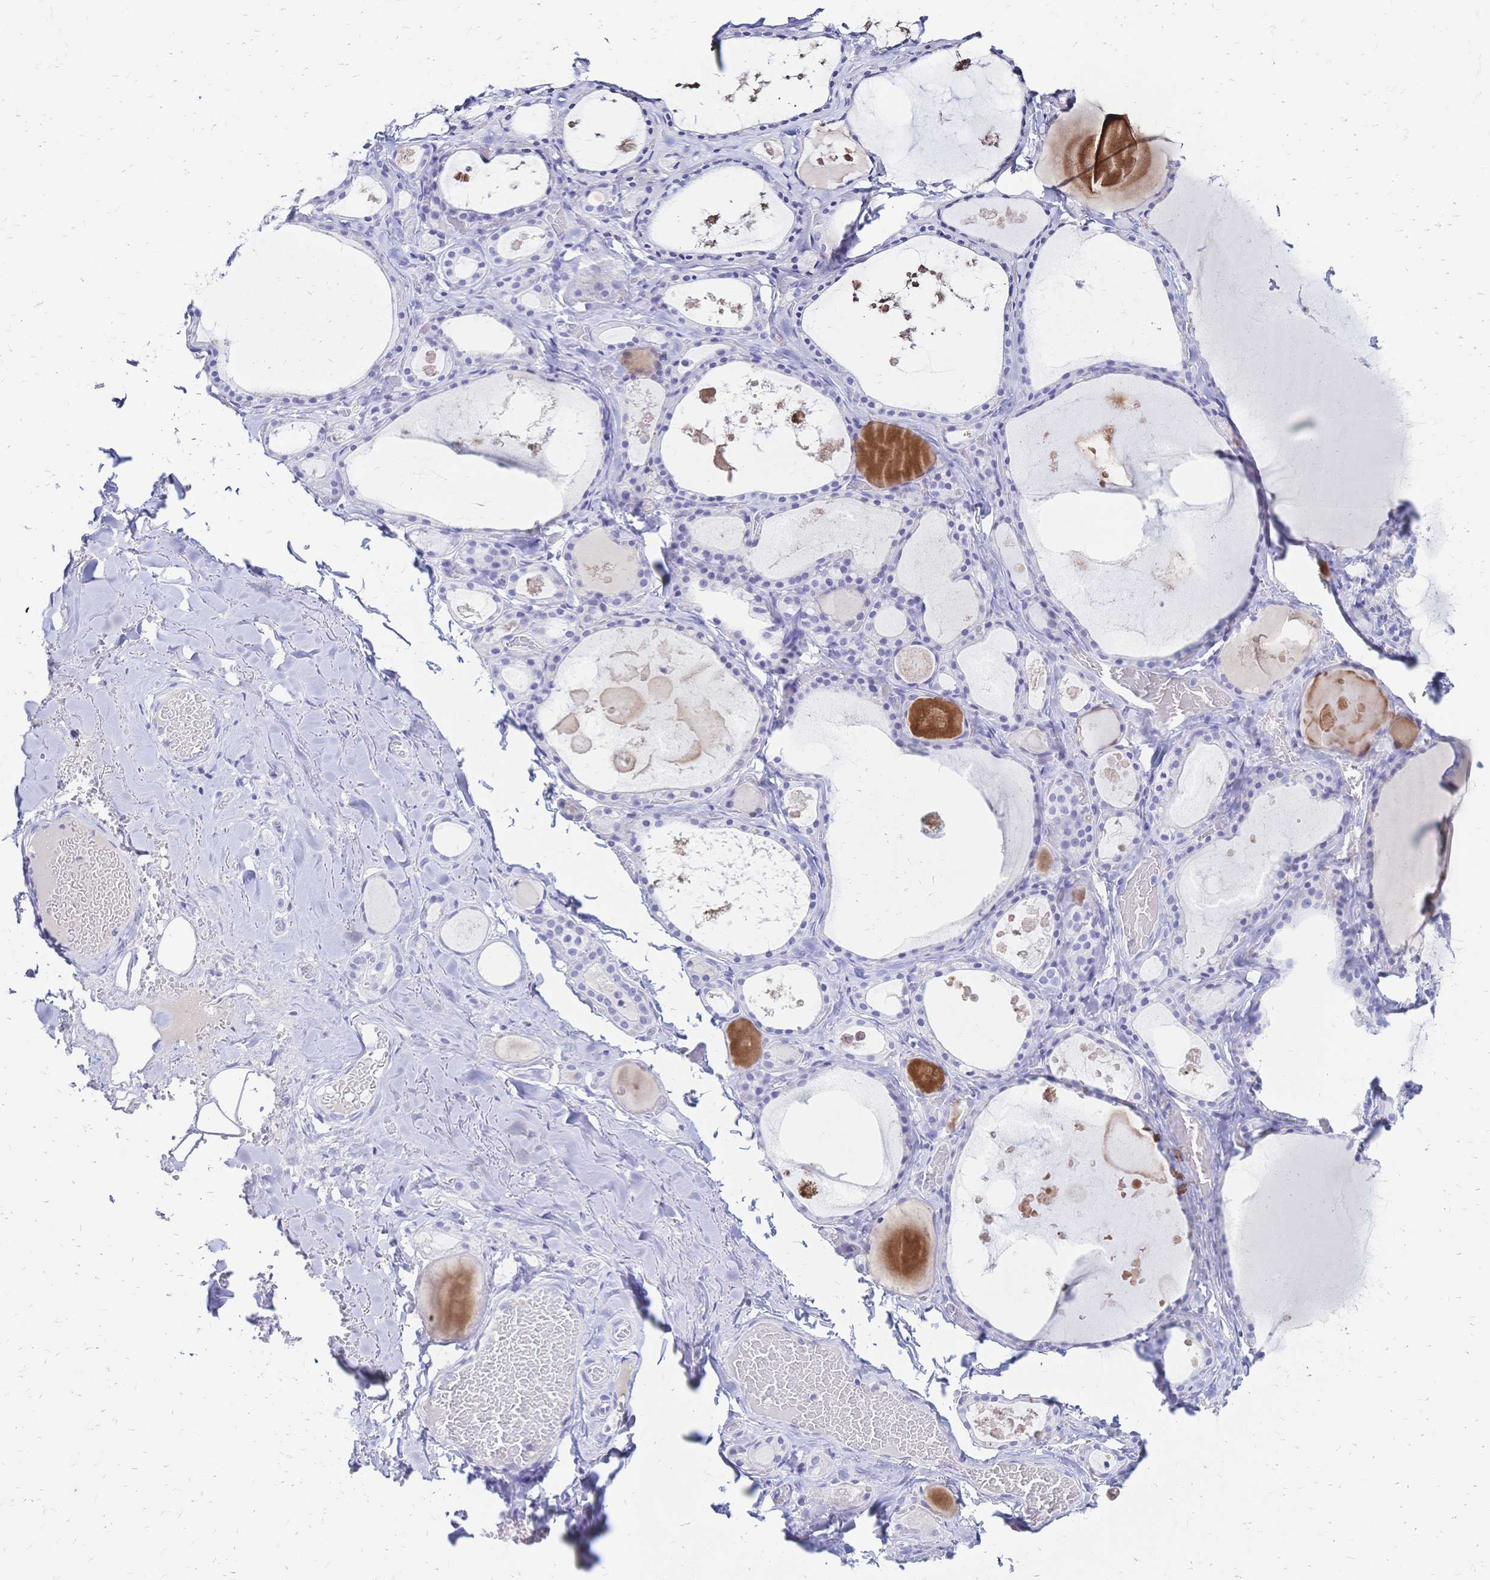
{"staining": {"intensity": "negative", "quantity": "none", "location": "none"}, "tissue": "thyroid gland", "cell_type": "Glandular cells", "image_type": "normal", "snomed": [{"axis": "morphology", "description": "Normal tissue, NOS"}, {"axis": "topography", "description": "Thyroid gland"}], "caption": "This image is of benign thyroid gland stained with IHC to label a protein in brown with the nuclei are counter-stained blue. There is no expression in glandular cells.", "gene": "FA2H", "patient": {"sex": "male", "age": 56}}